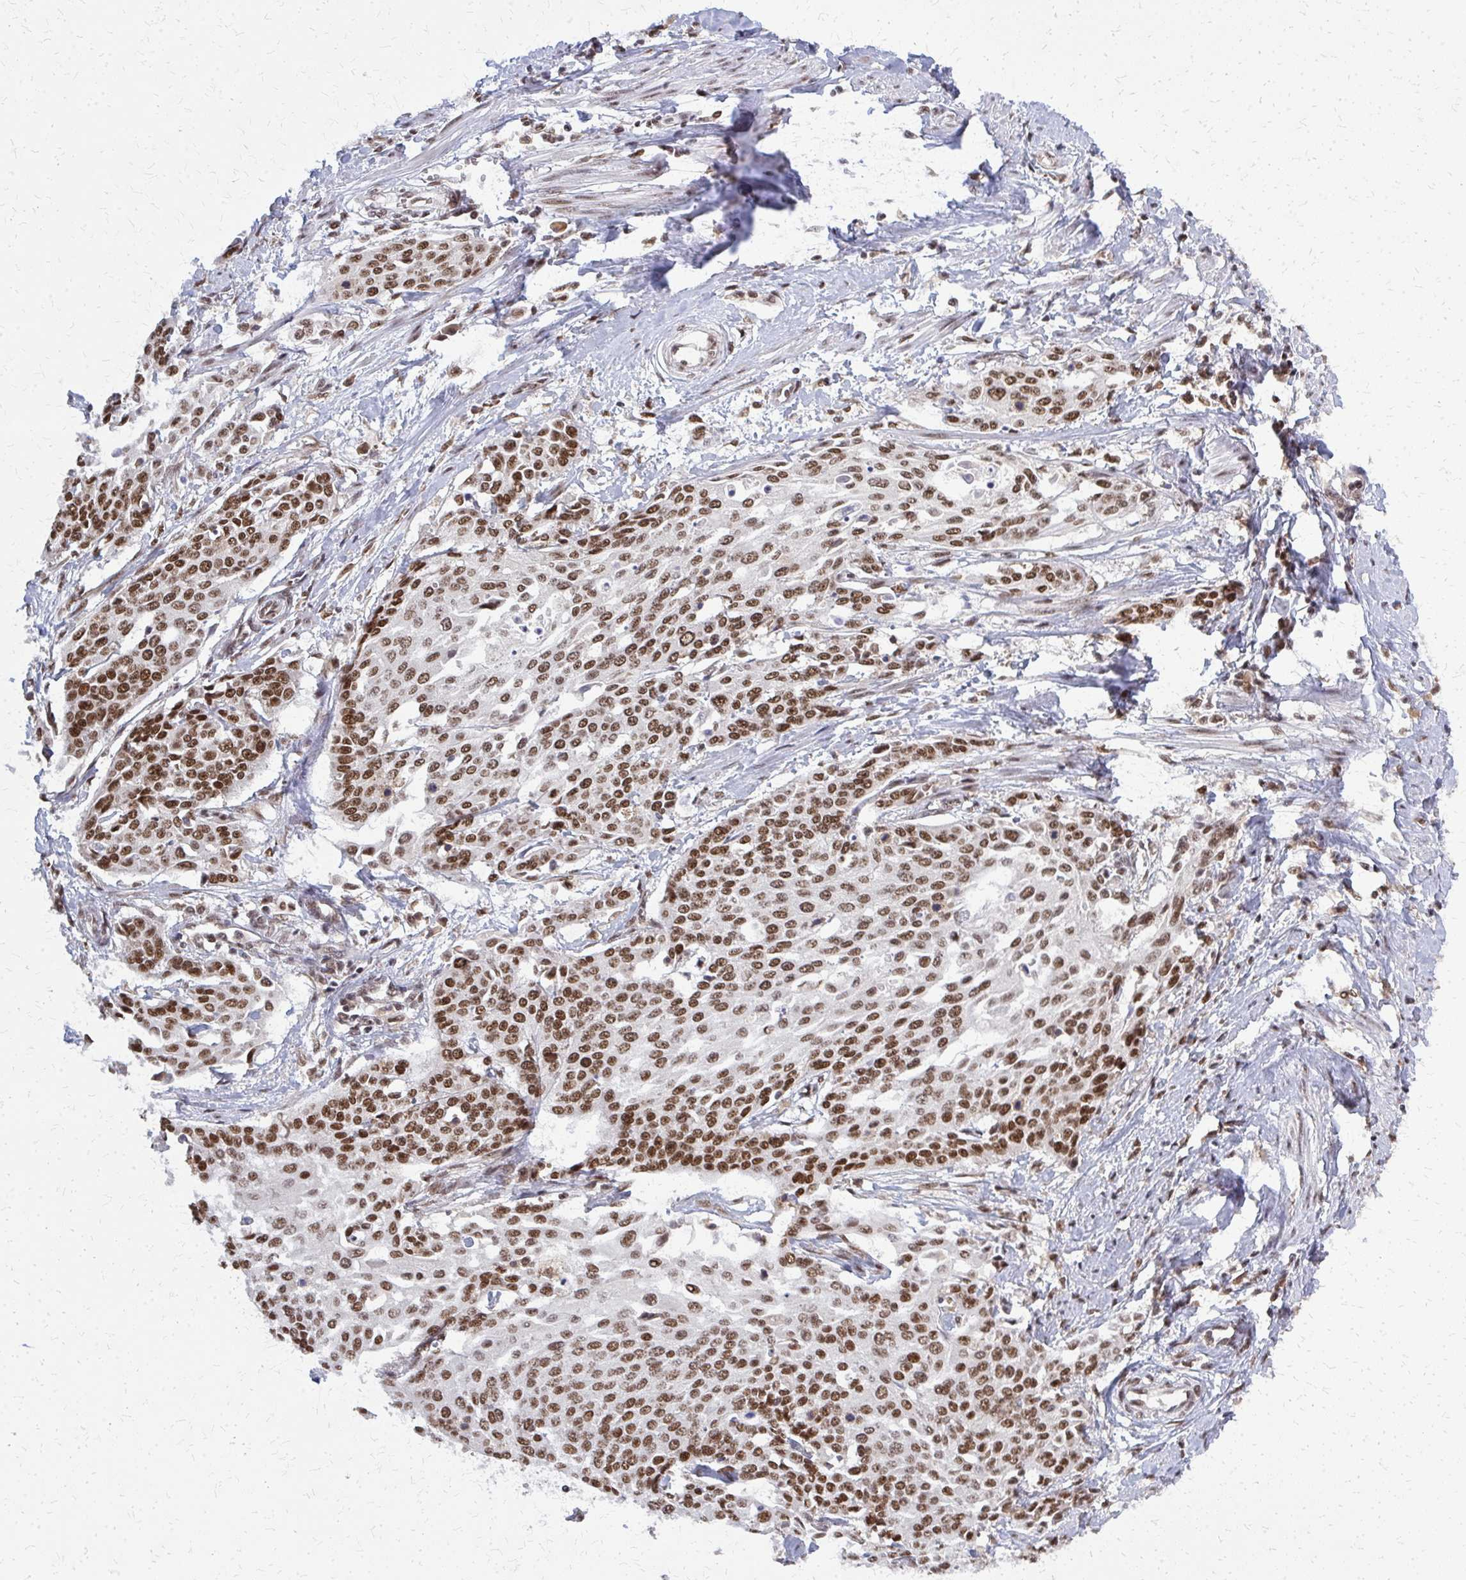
{"staining": {"intensity": "moderate", "quantity": ">75%", "location": "nuclear"}, "tissue": "cervical cancer", "cell_type": "Tumor cells", "image_type": "cancer", "snomed": [{"axis": "morphology", "description": "Squamous cell carcinoma, NOS"}, {"axis": "topography", "description": "Cervix"}], "caption": "Cervical squamous cell carcinoma stained for a protein reveals moderate nuclear positivity in tumor cells. The protein of interest is stained brown, and the nuclei are stained in blue (DAB IHC with brightfield microscopy, high magnification).", "gene": "HDAC3", "patient": {"sex": "female", "age": 44}}